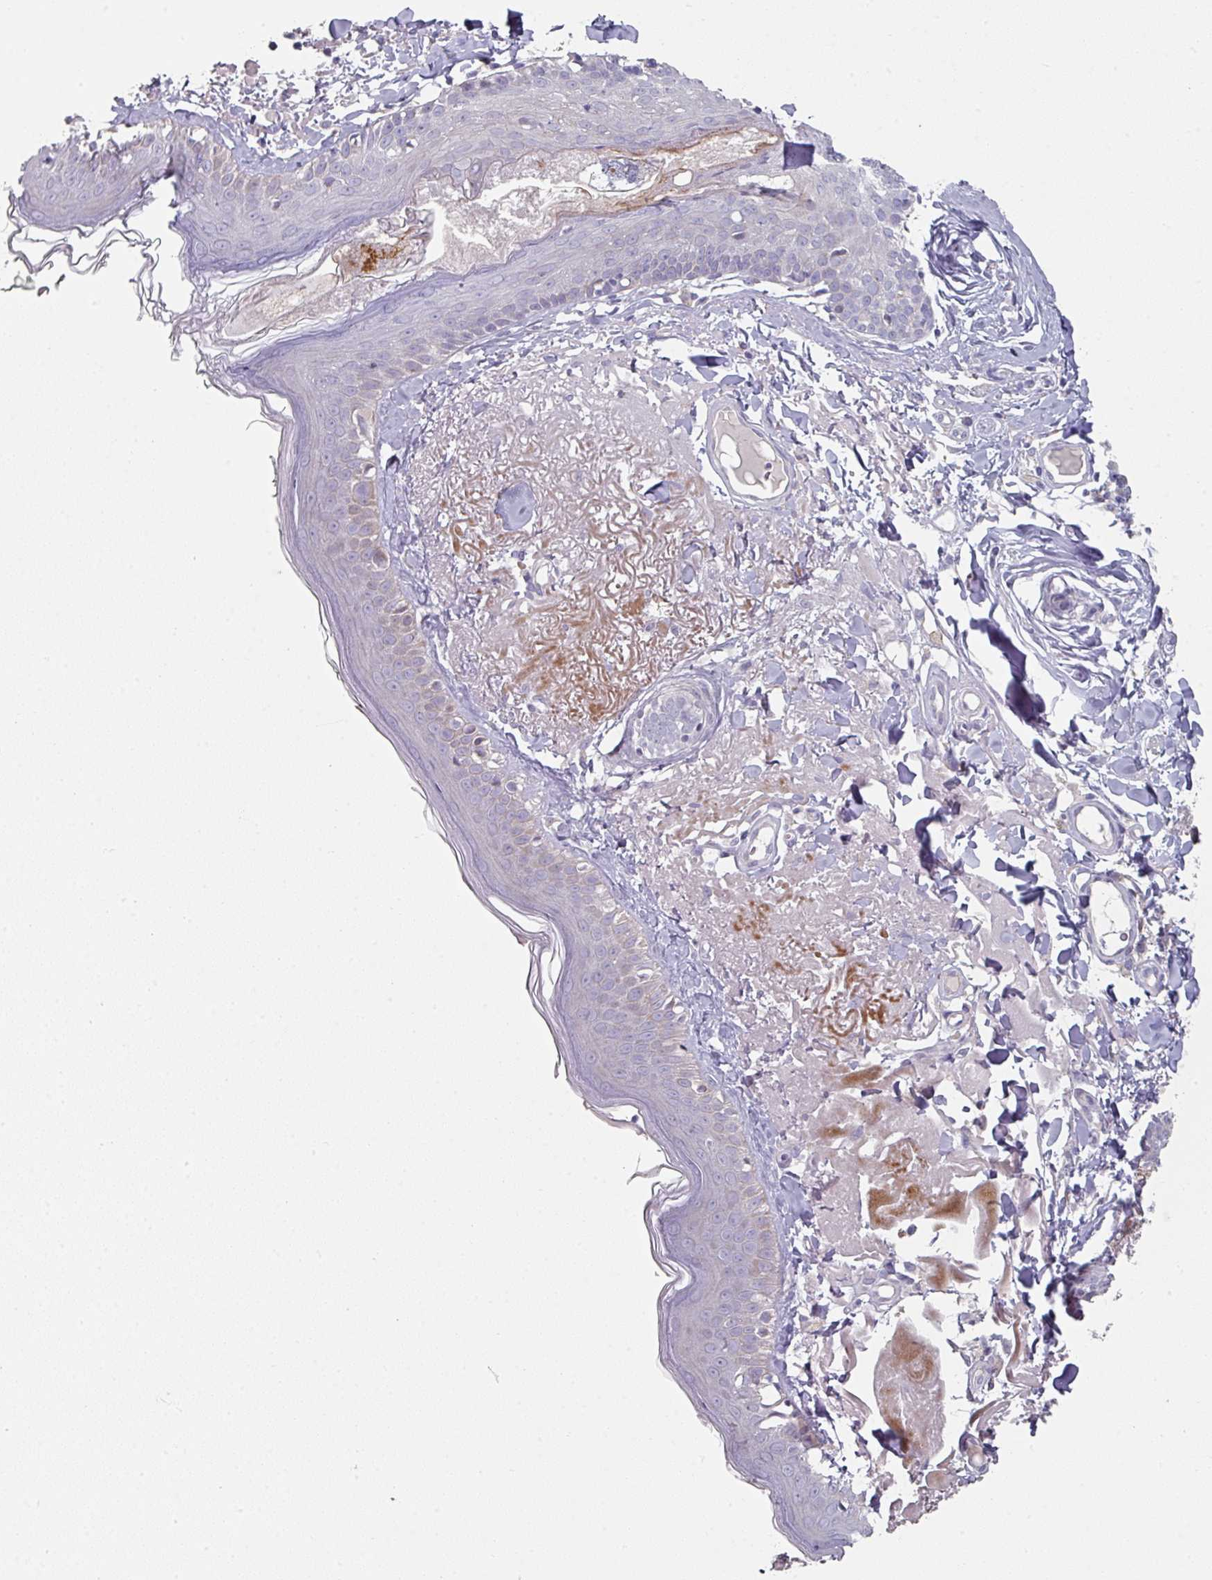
{"staining": {"intensity": "negative", "quantity": "none", "location": "none"}, "tissue": "skin", "cell_type": "Fibroblasts", "image_type": "normal", "snomed": [{"axis": "morphology", "description": "Normal tissue, NOS"}, {"axis": "morphology", "description": "Malignant melanoma, NOS"}, {"axis": "topography", "description": "Skin"}], "caption": "IHC of unremarkable skin shows no expression in fibroblasts.", "gene": "WSB2", "patient": {"sex": "male", "age": 80}}